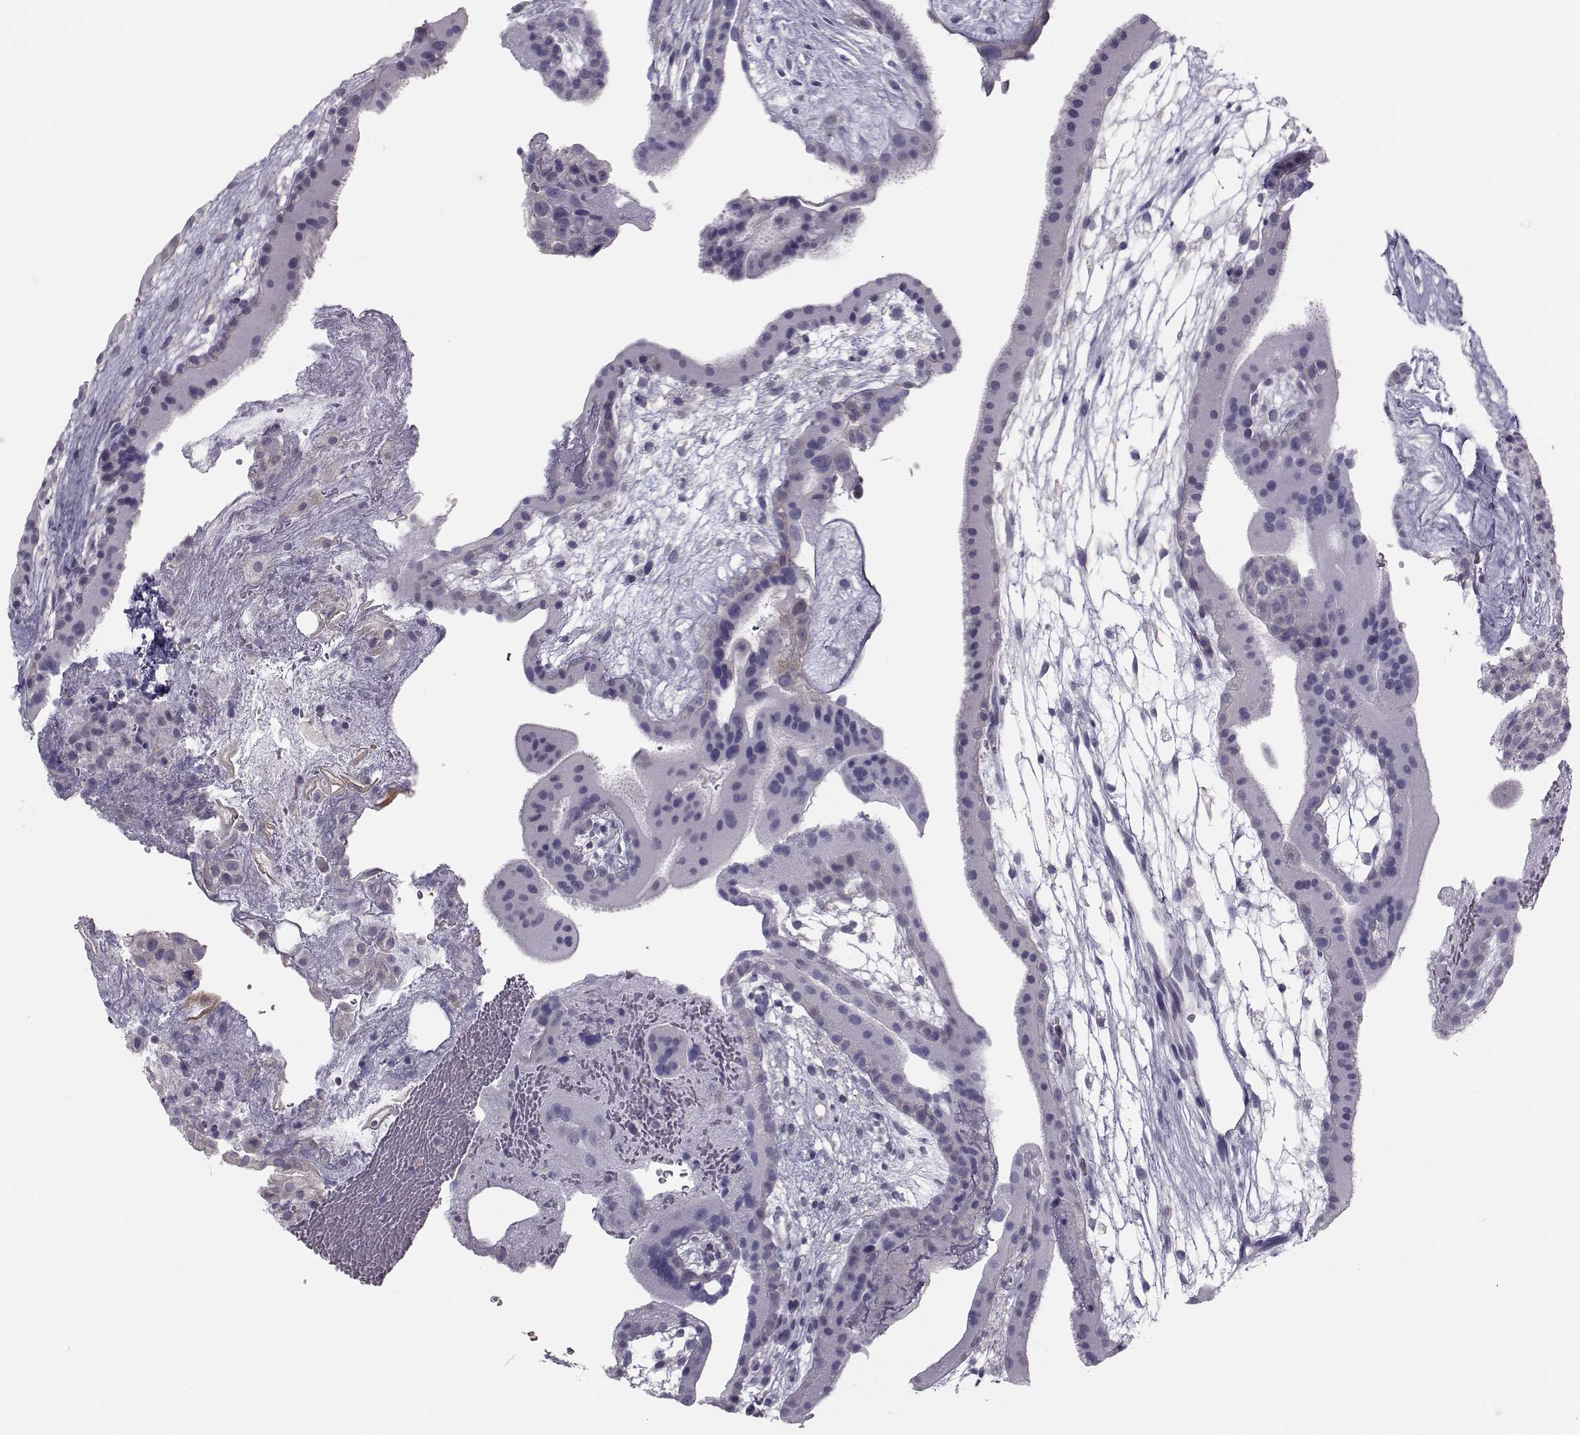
{"staining": {"intensity": "negative", "quantity": "none", "location": "none"}, "tissue": "placenta", "cell_type": "Trophoblastic cells", "image_type": "normal", "snomed": [{"axis": "morphology", "description": "Normal tissue, NOS"}, {"axis": "topography", "description": "Placenta"}], "caption": "Immunohistochemical staining of unremarkable human placenta shows no significant expression in trophoblastic cells. (Stains: DAB (3,3'-diaminobenzidine) immunohistochemistry (IHC) with hematoxylin counter stain, Microscopy: brightfield microscopy at high magnification).", "gene": "GARIN3", "patient": {"sex": "female", "age": 19}}